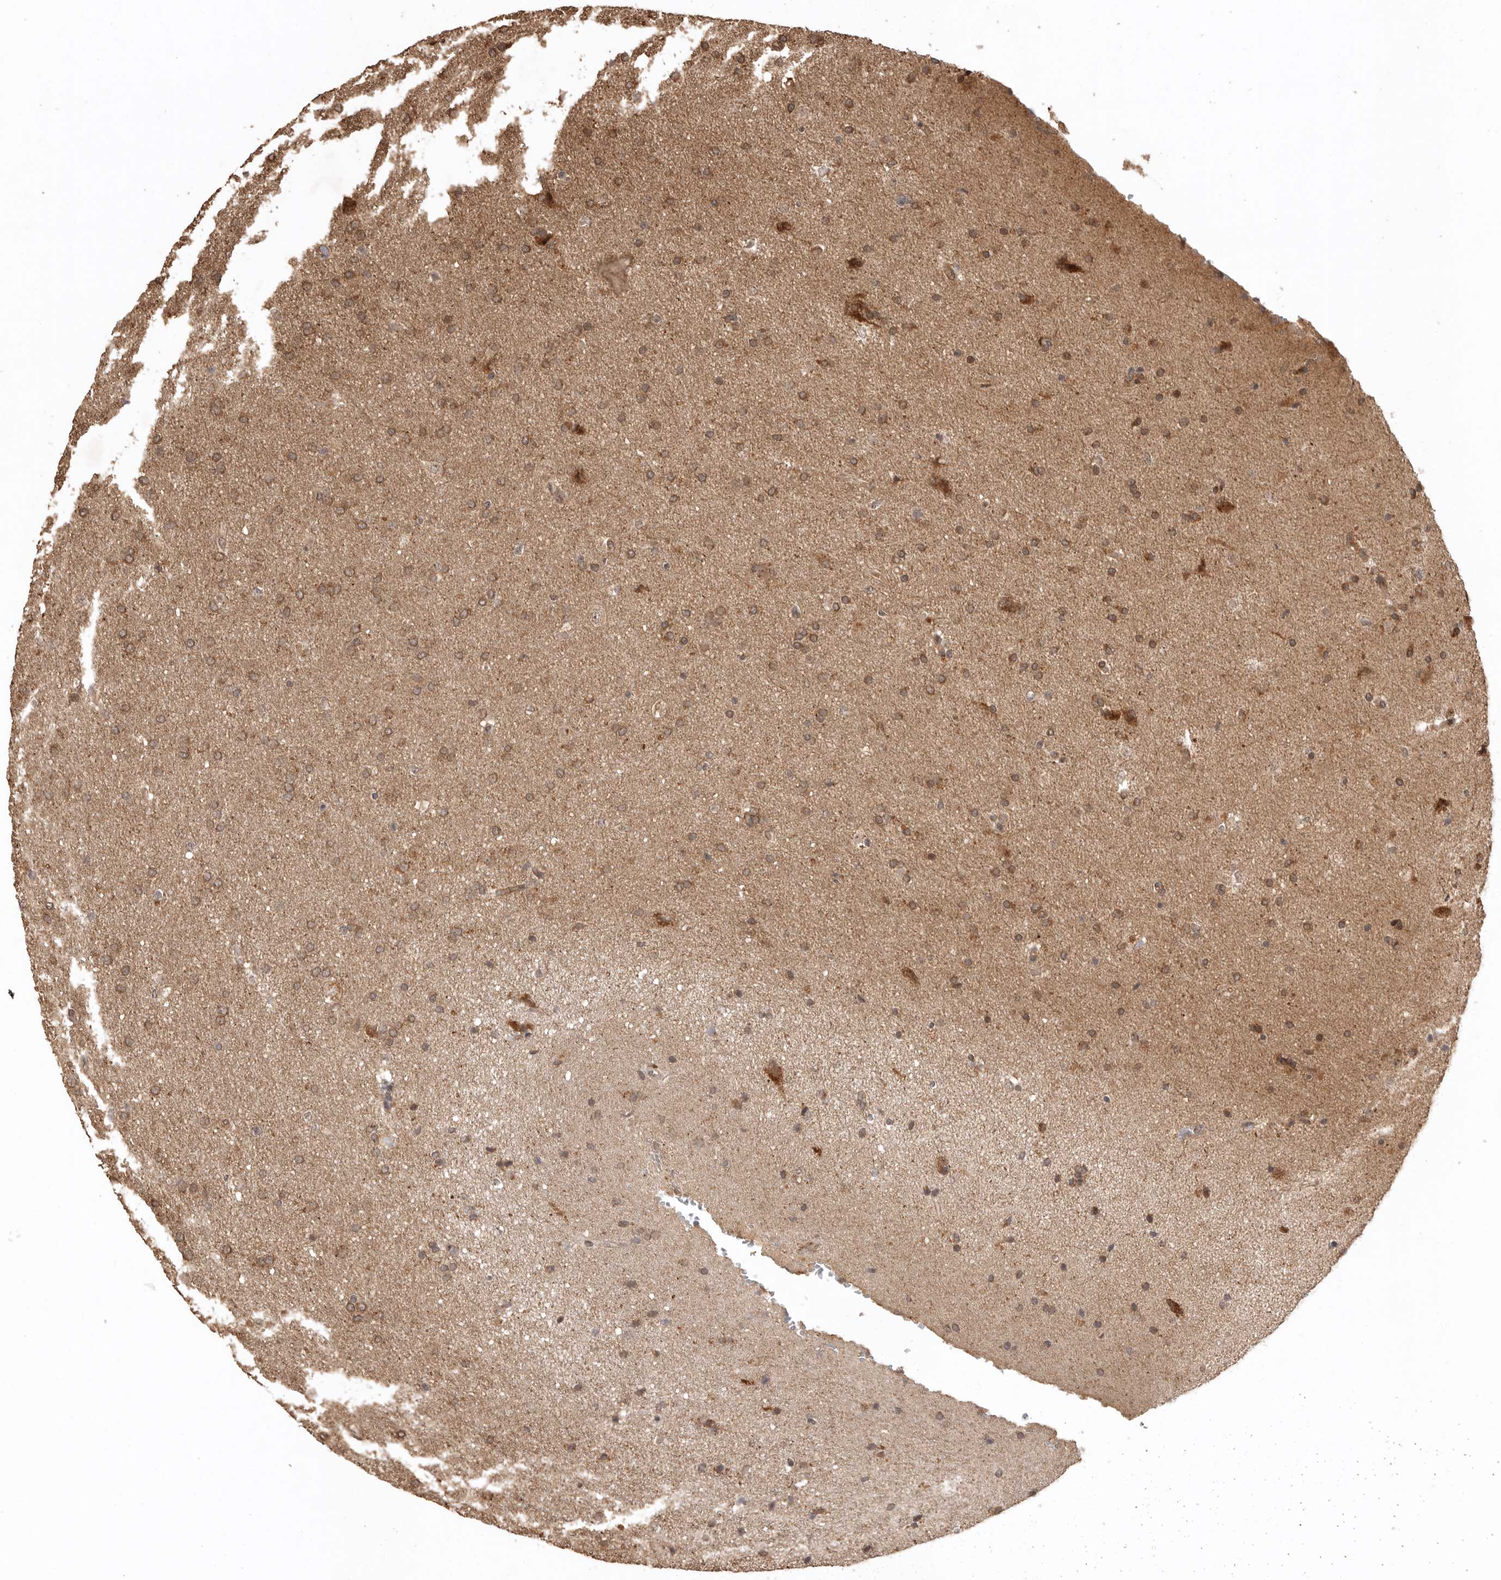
{"staining": {"intensity": "moderate", "quantity": ">75%", "location": "cytoplasmic/membranous"}, "tissue": "glioma", "cell_type": "Tumor cells", "image_type": "cancer", "snomed": [{"axis": "morphology", "description": "Glioma, malignant, Low grade"}, {"axis": "topography", "description": "Brain"}], "caption": "Protein staining reveals moderate cytoplasmic/membranous positivity in approximately >75% of tumor cells in glioma. Ihc stains the protein in brown and the nuclei are stained blue.", "gene": "BOC", "patient": {"sex": "female", "age": 37}}